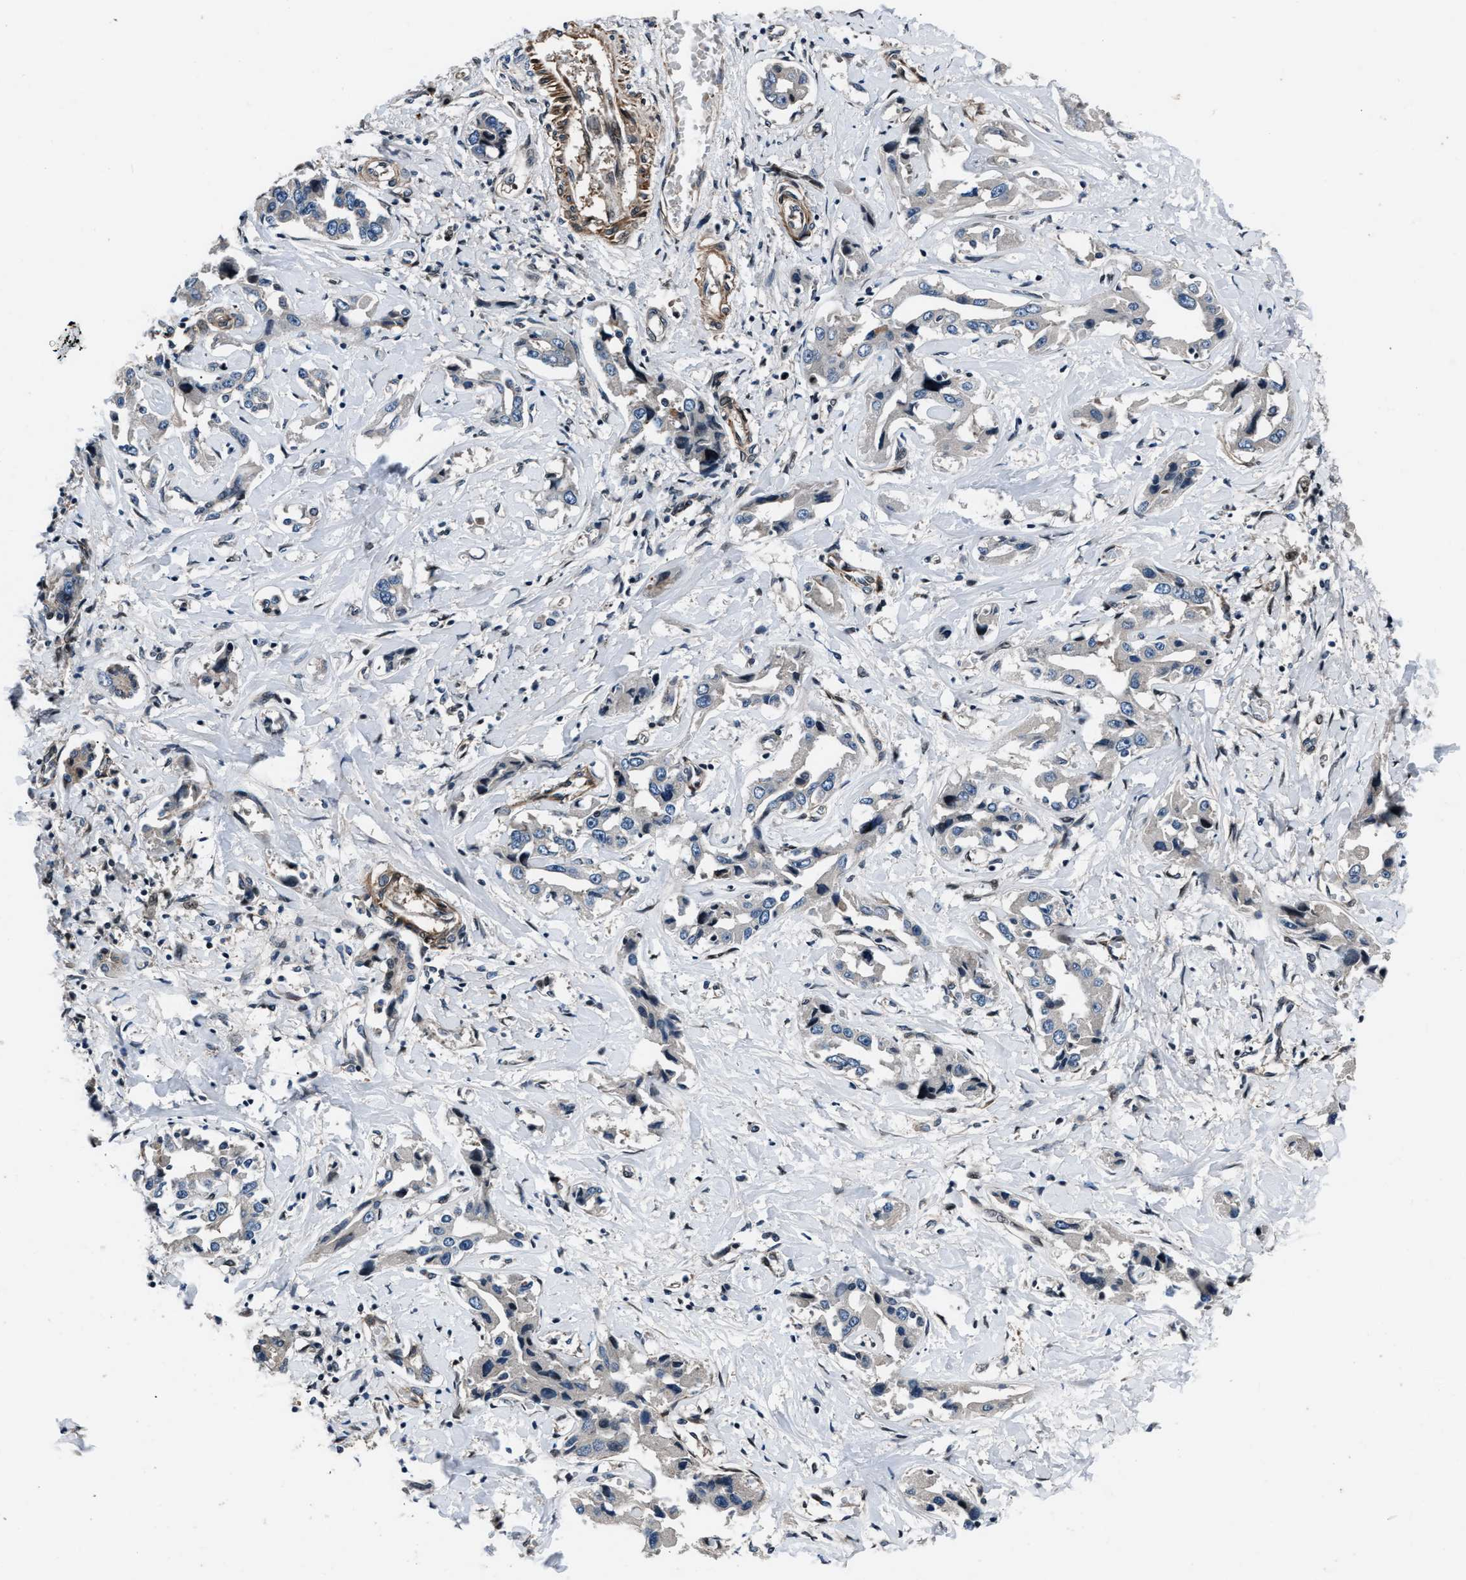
{"staining": {"intensity": "negative", "quantity": "none", "location": "none"}, "tissue": "liver cancer", "cell_type": "Tumor cells", "image_type": "cancer", "snomed": [{"axis": "morphology", "description": "Cholangiocarcinoma"}, {"axis": "topography", "description": "Liver"}], "caption": "There is no significant expression in tumor cells of liver cancer.", "gene": "DYNC2I1", "patient": {"sex": "male", "age": 59}}